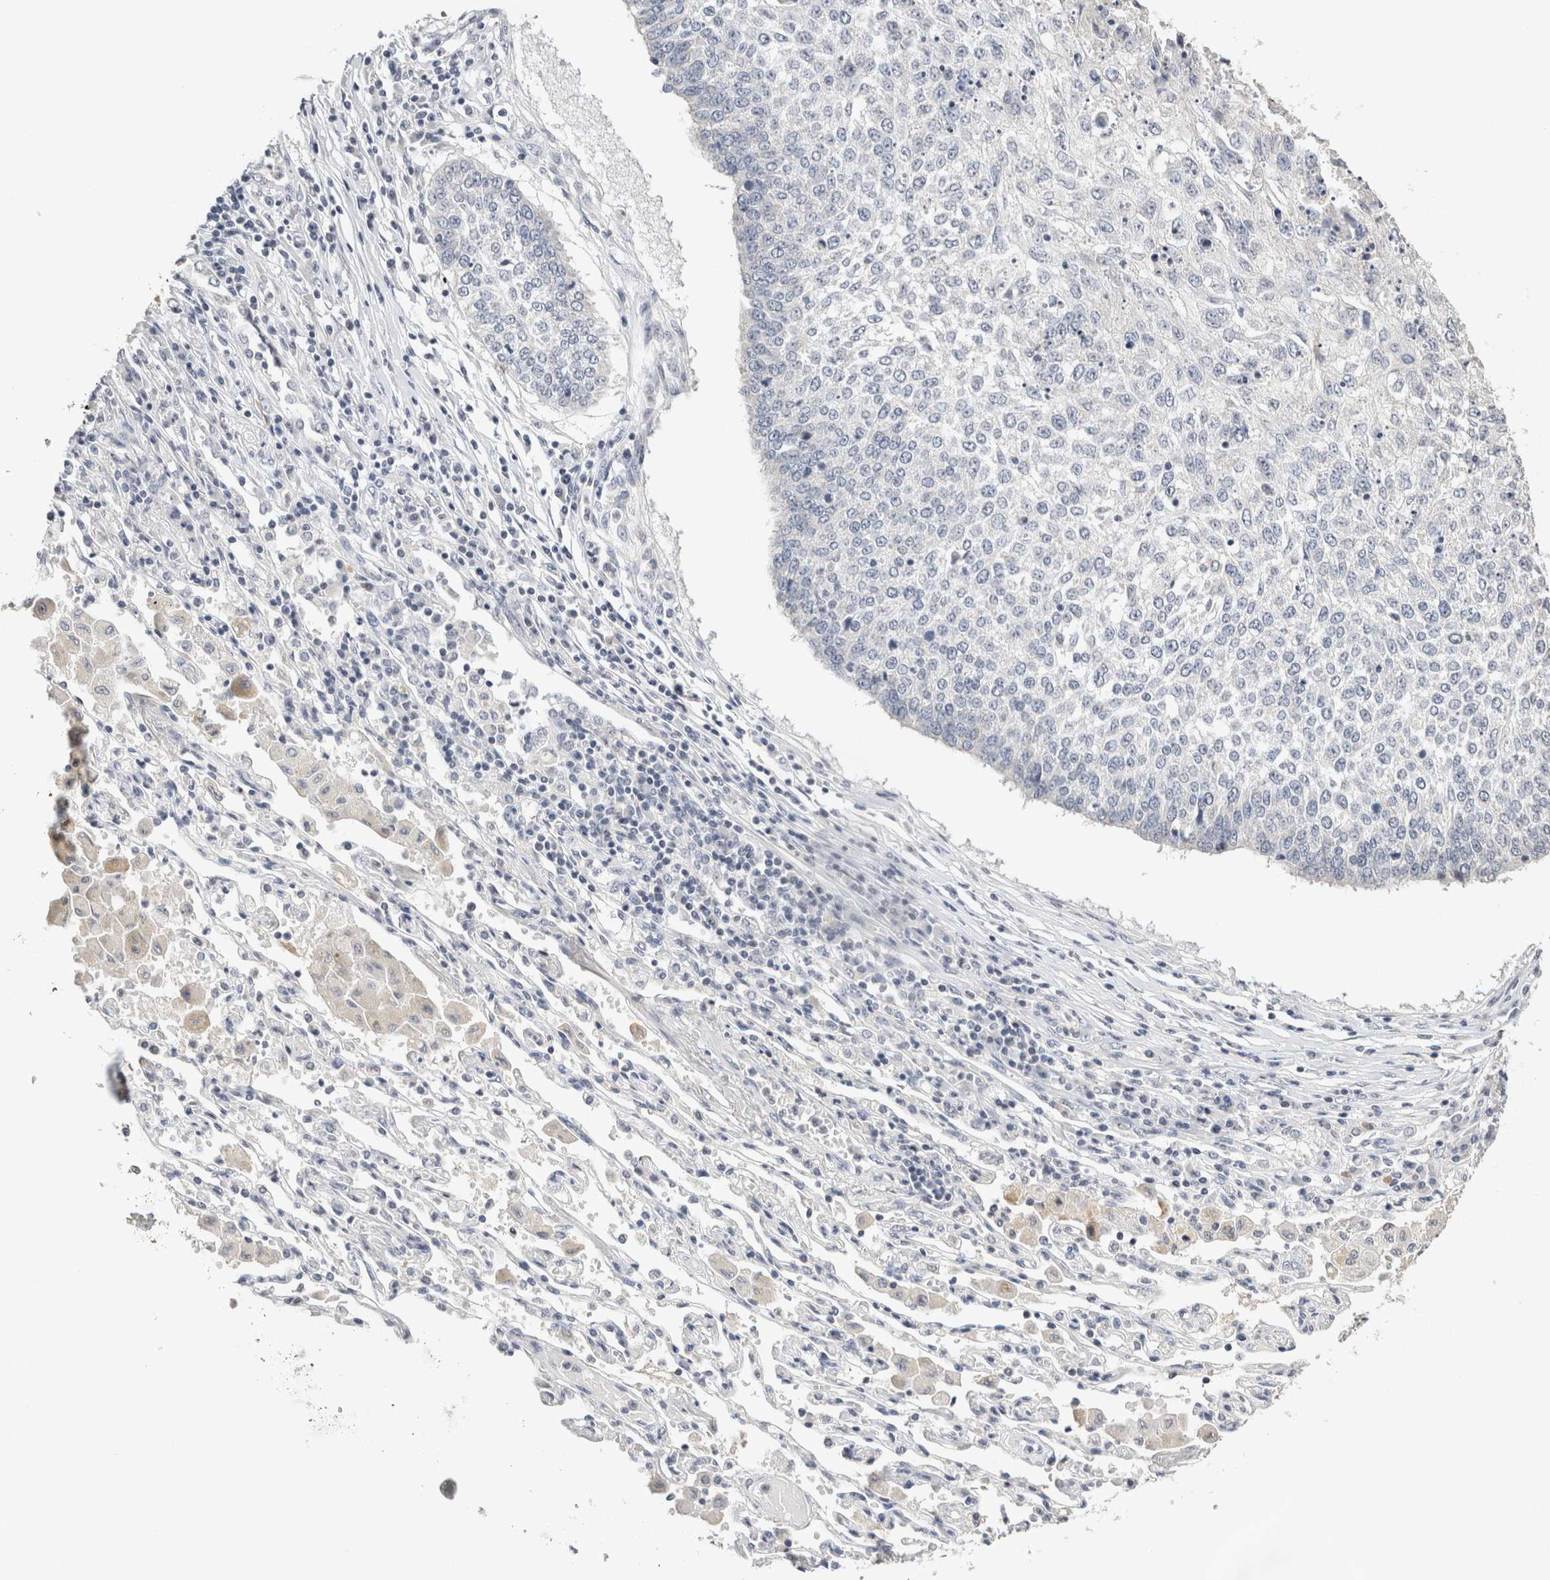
{"staining": {"intensity": "negative", "quantity": "none", "location": "none"}, "tissue": "lung cancer", "cell_type": "Tumor cells", "image_type": "cancer", "snomed": [{"axis": "morphology", "description": "Normal tissue, NOS"}, {"axis": "morphology", "description": "Squamous cell carcinoma, NOS"}, {"axis": "topography", "description": "Cartilage tissue"}, {"axis": "topography", "description": "Bronchus"}, {"axis": "topography", "description": "Lung"}, {"axis": "topography", "description": "Peripheral nerve tissue"}], "caption": "Squamous cell carcinoma (lung) was stained to show a protein in brown. There is no significant staining in tumor cells.", "gene": "CRAT", "patient": {"sex": "female", "age": 49}}